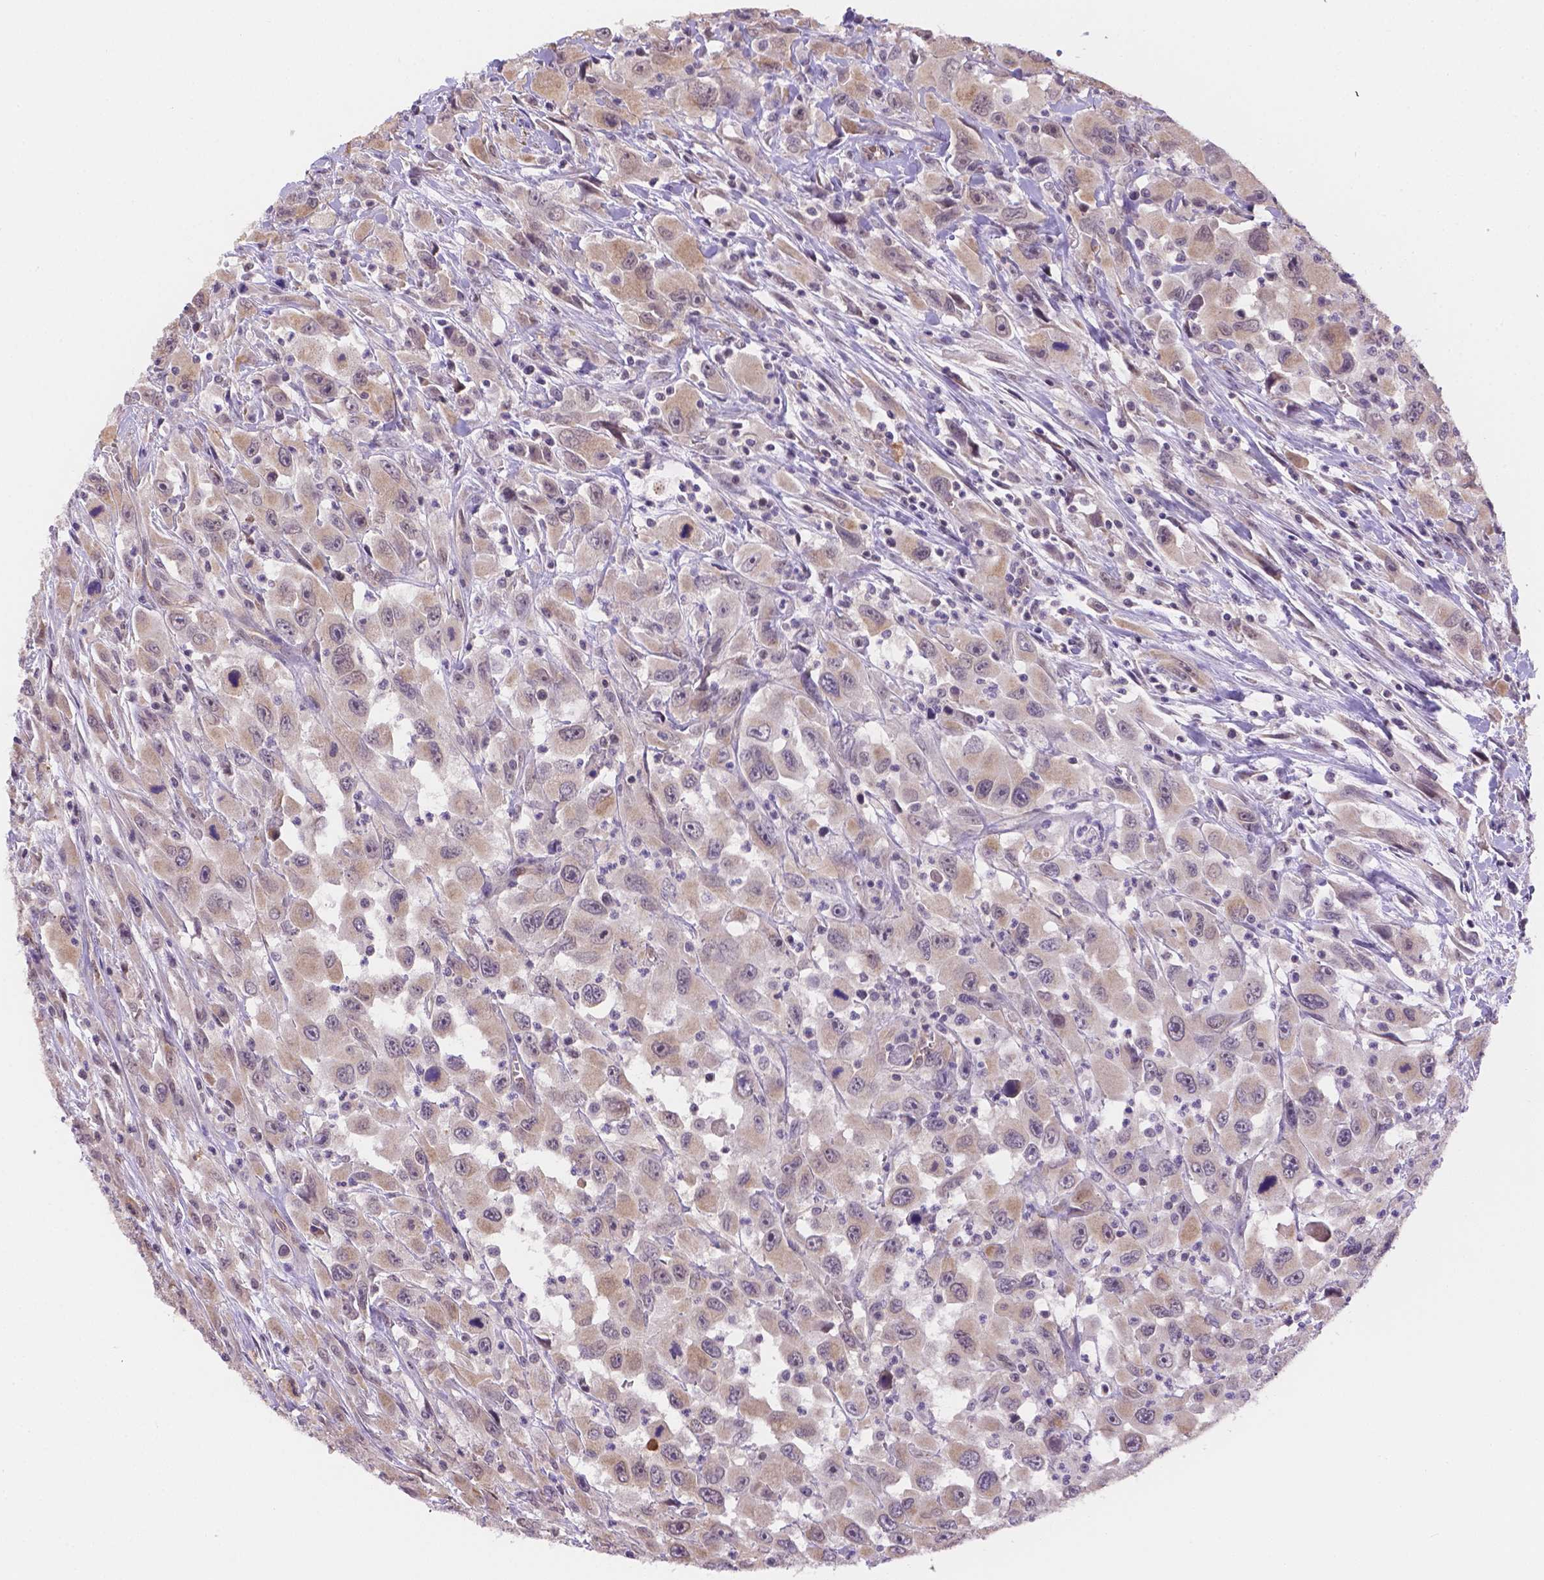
{"staining": {"intensity": "weak", "quantity": ">75%", "location": "cytoplasmic/membranous"}, "tissue": "head and neck cancer", "cell_type": "Tumor cells", "image_type": "cancer", "snomed": [{"axis": "morphology", "description": "Squamous cell carcinoma, NOS"}, {"axis": "morphology", "description": "Squamous cell carcinoma, metastatic, NOS"}, {"axis": "topography", "description": "Oral tissue"}, {"axis": "topography", "description": "Head-Neck"}], "caption": "High-magnification brightfield microscopy of head and neck cancer (squamous cell carcinoma) stained with DAB (3,3'-diaminobenzidine) (brown) and counterstained with hematoxylin (blue). tumor cells exhibit weak cytoplasmic/membranous staining is appreciated in approximately>75% of cells. The protein of interest is stained brown, and the nuclei are stained in blue (DAB IHC with brightfield microscopy, high magnification).", "gene": "NXPE2", "patient": {"sex": "female", "age": 85}}